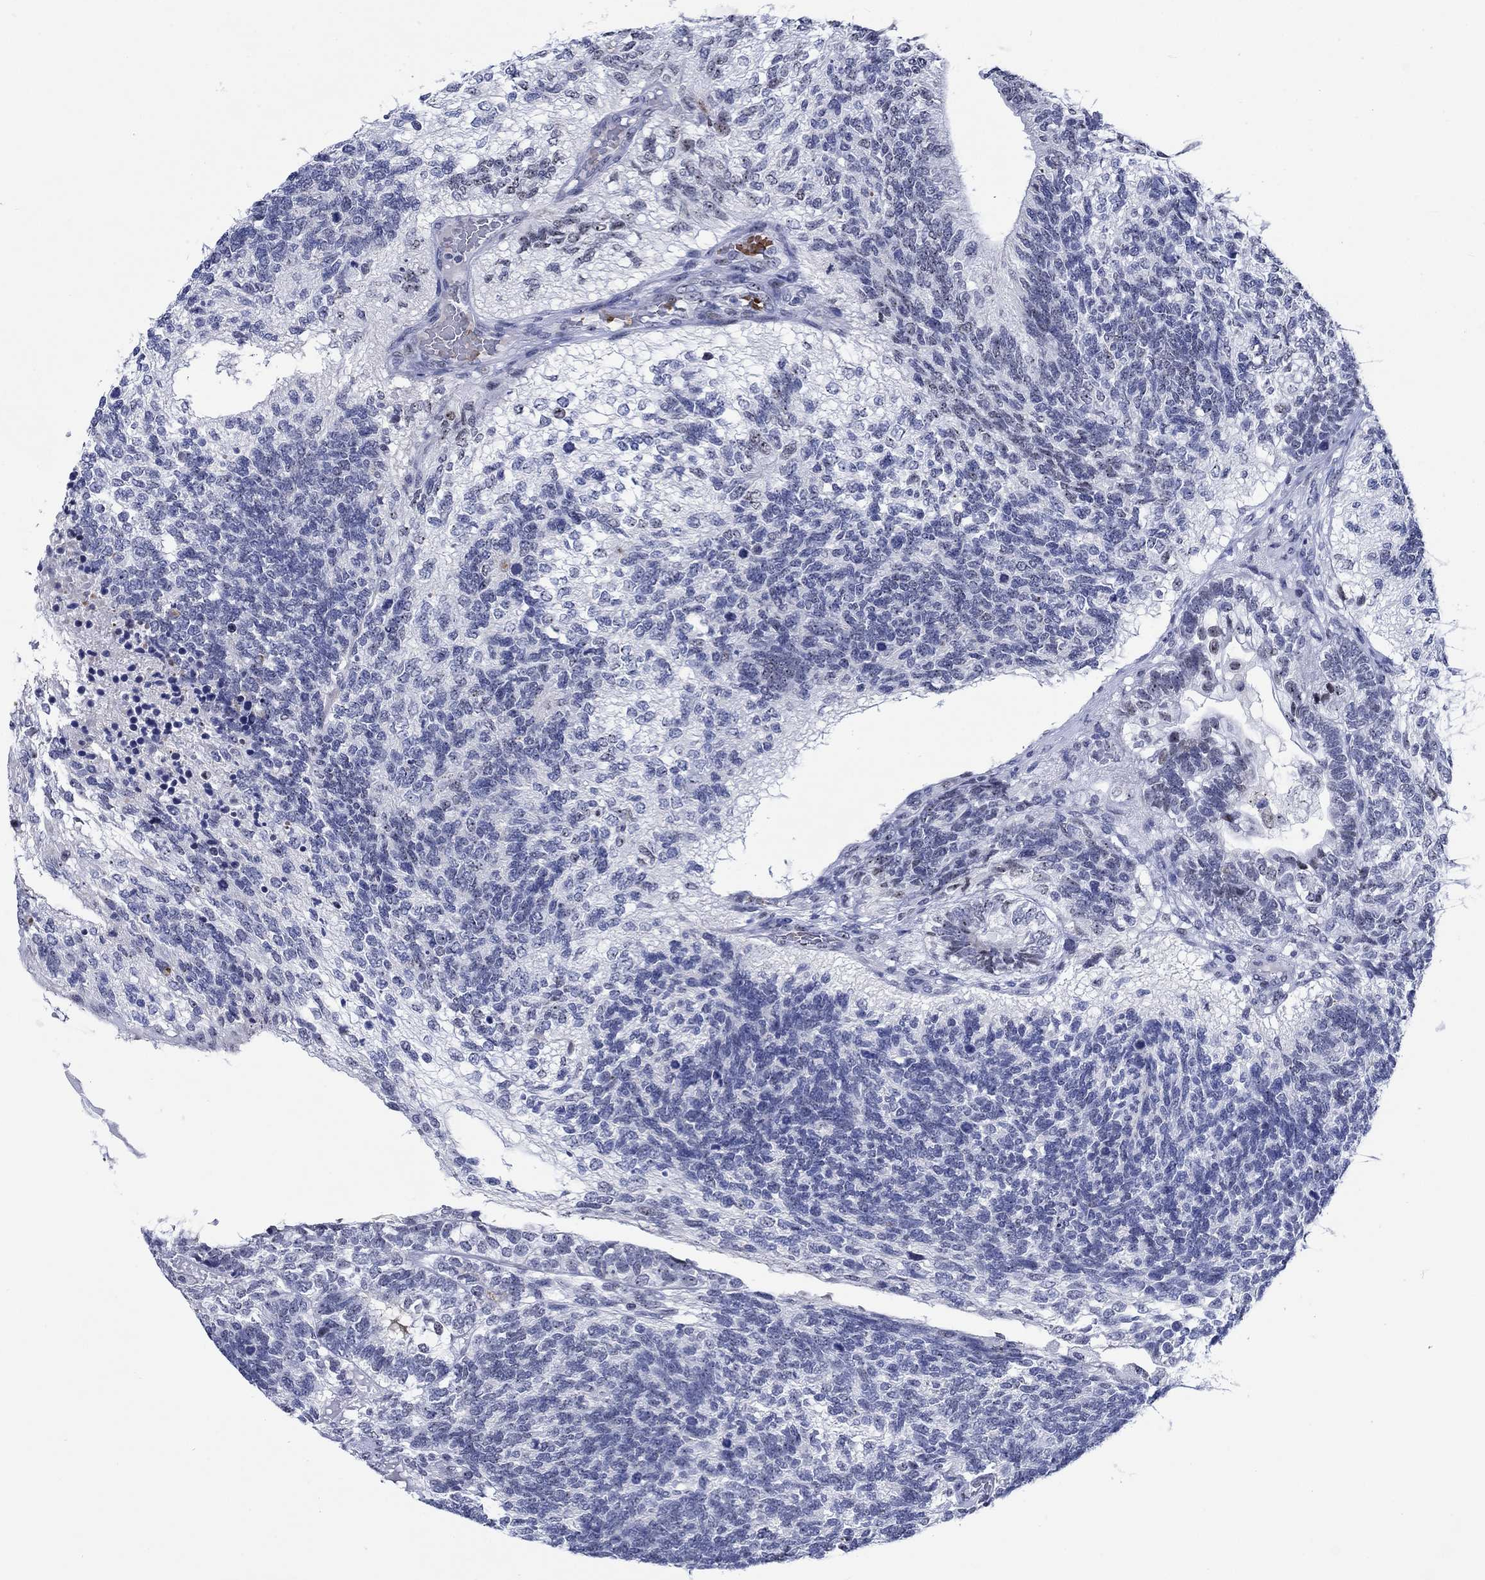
{"staining": {"intensity": "strong", "quantity": "<25%", "location": "nuclear"}, "tissue": "testis cancer", "cell_type": "Tumor cells", "image_type": "cancer", "snomed": [{"axis": "morphology", "description": "Seminoma, NOS"}, {"axis": "morphology", "description": "Carcinoma, Embryonal, NOS"}, {"axis": "topography", "description": "Testis"}], "caption": "A photomicrograph of human testis cancer (seminoma) stained for a protein shows strong nuclear brown staining in tumor cells.", "gene": "ZNF446", "patient": {"sex": "male", "age": 41}}